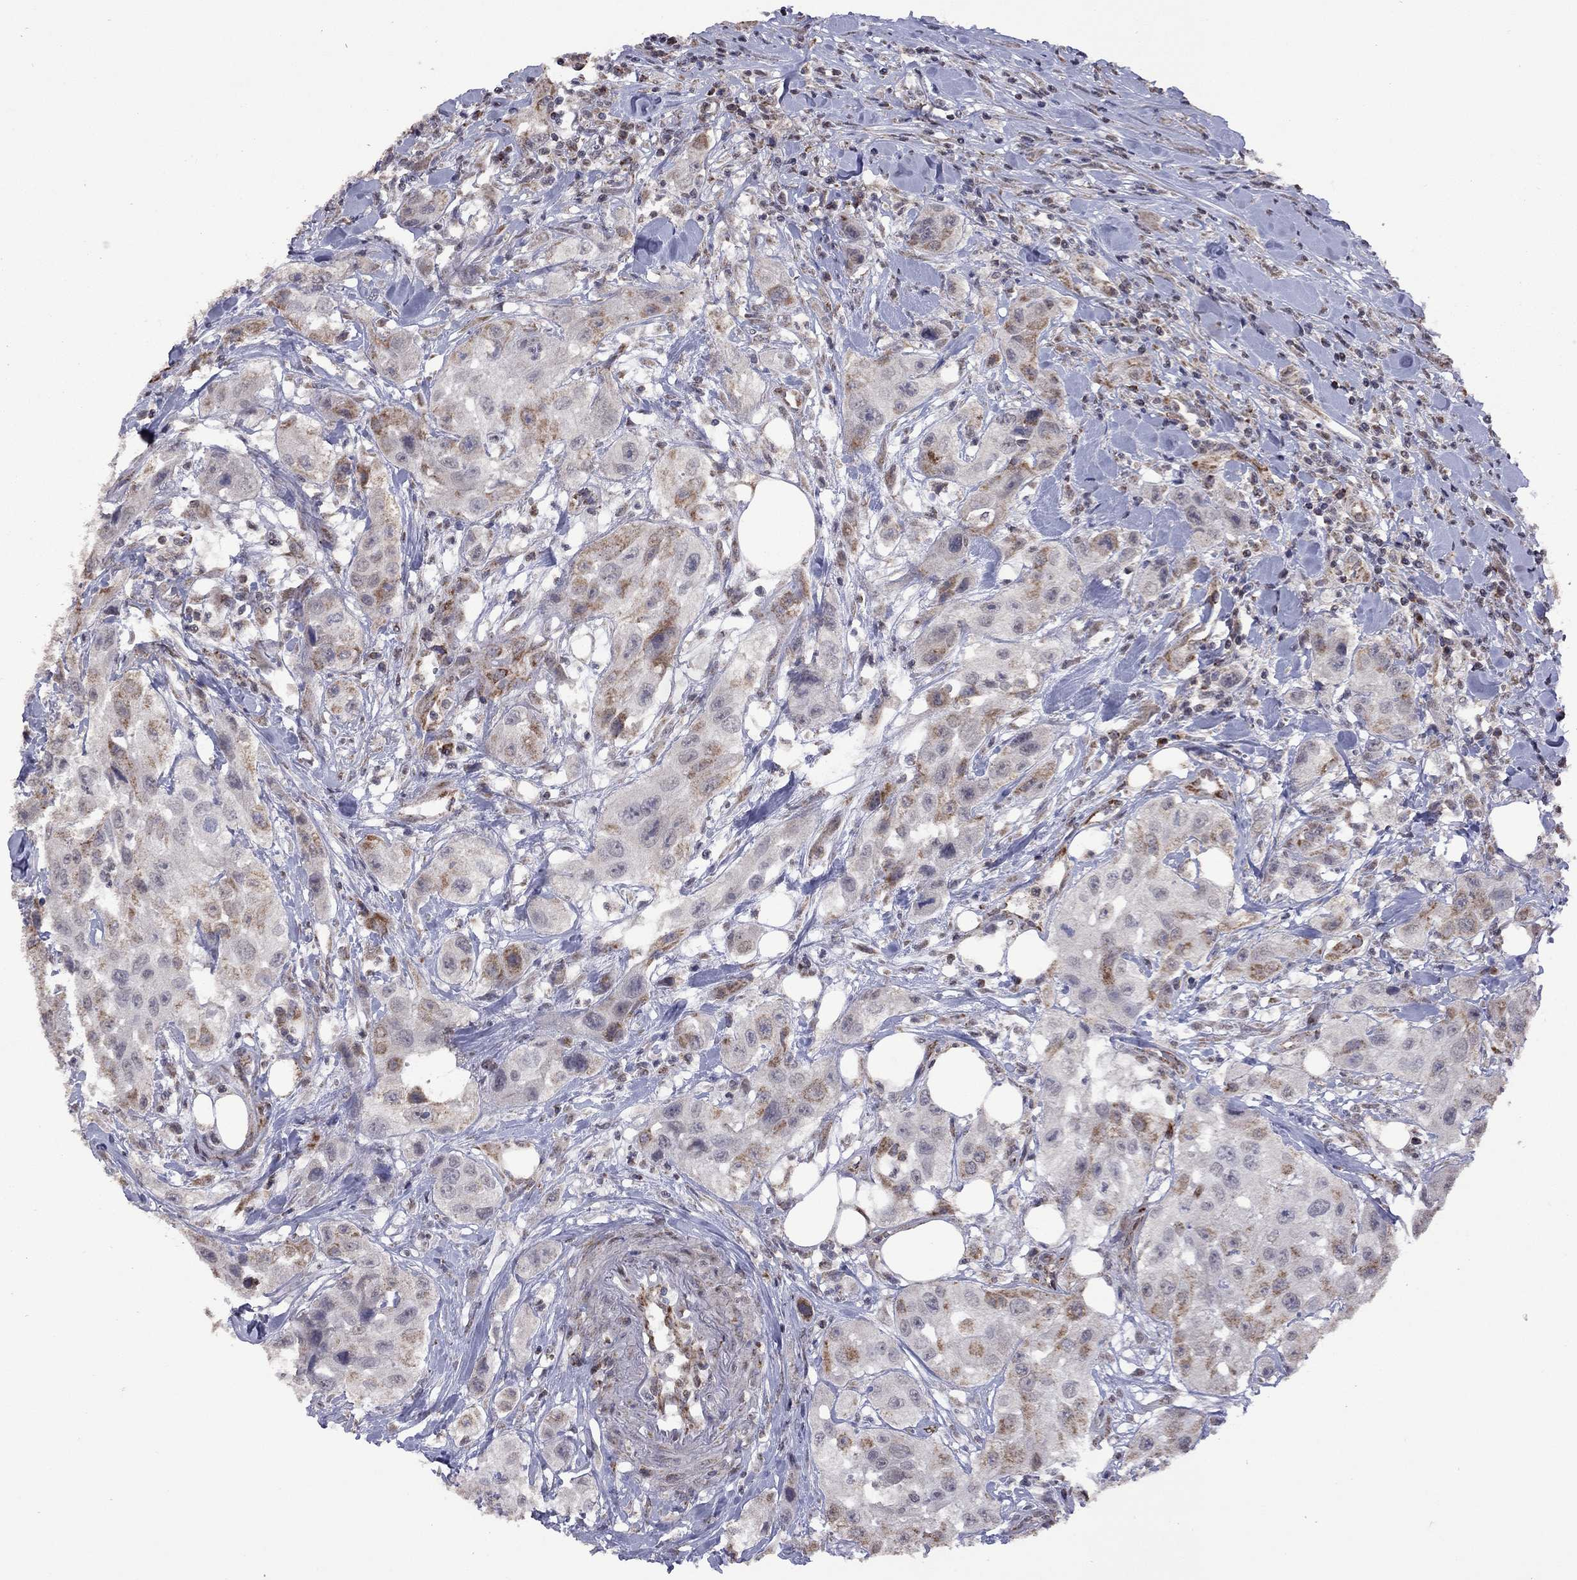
{"staining": {"intensity": "strong", "quantity": "25%-75%", "location": "cytoplasmic/membranous"}, "tissue": "urothelial cancer", "cell_type": "Tumor cells", "image_type": "cancer", "snomed": [{"axis": "morphology", "description": "Urothelial carcinoma, High grade"}, {"axis": "topography", "description": "Urinary bladder"}], "caption": "This is an image of immunohistochemistry staining of high-grade urothelial carcinoma, which shows strong expression in the cytoplasmic/membranous of tumor cells.", "gene": "NDUFB1", "patient": {"sex": "male", "age": 79}}